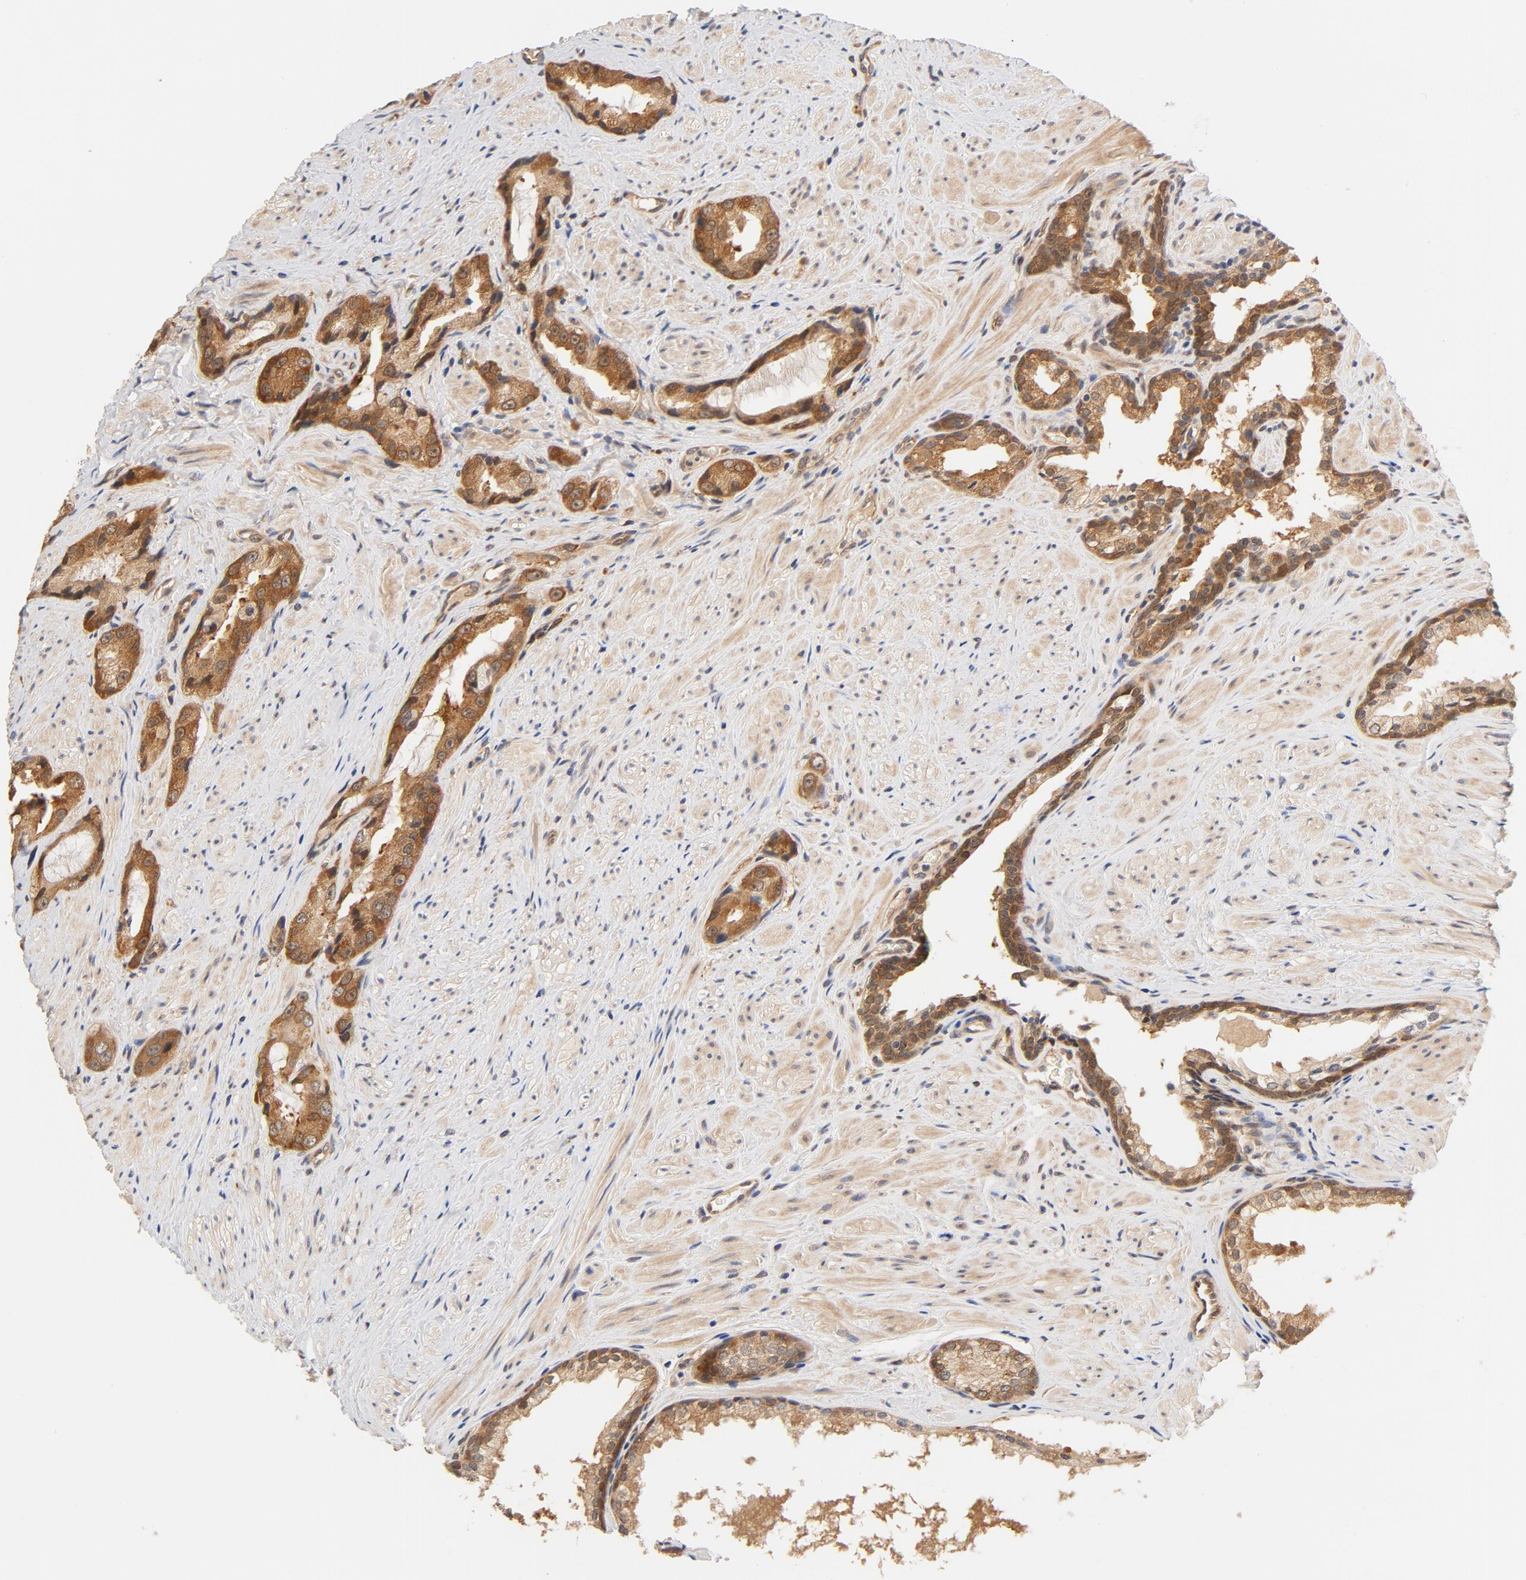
{"staining": {"intensity": "moderate", "quantity": ">75%", "location": "cytoplasmic/membranous"}, "tissue": "prostate cancer", "cell_type": "Tumor cells", "image_type": "cancer", "snomed": [{"axis": "morphology", "description": "Adenocarcinoma, Medium grade"}, {"axis": "topography", "description": "Prostate"}], "caption": "Protein staining by IHC exhibits moderate cytoplasmic/membranous positivity in approximately >75% of tumor cells in prostate cancer. Immunohistochemistry (ihc) stains the protein in brown and the nuclei are stained blue.", "gene": "EIF4E", "patient": {"sex": "male", "age": 60}}